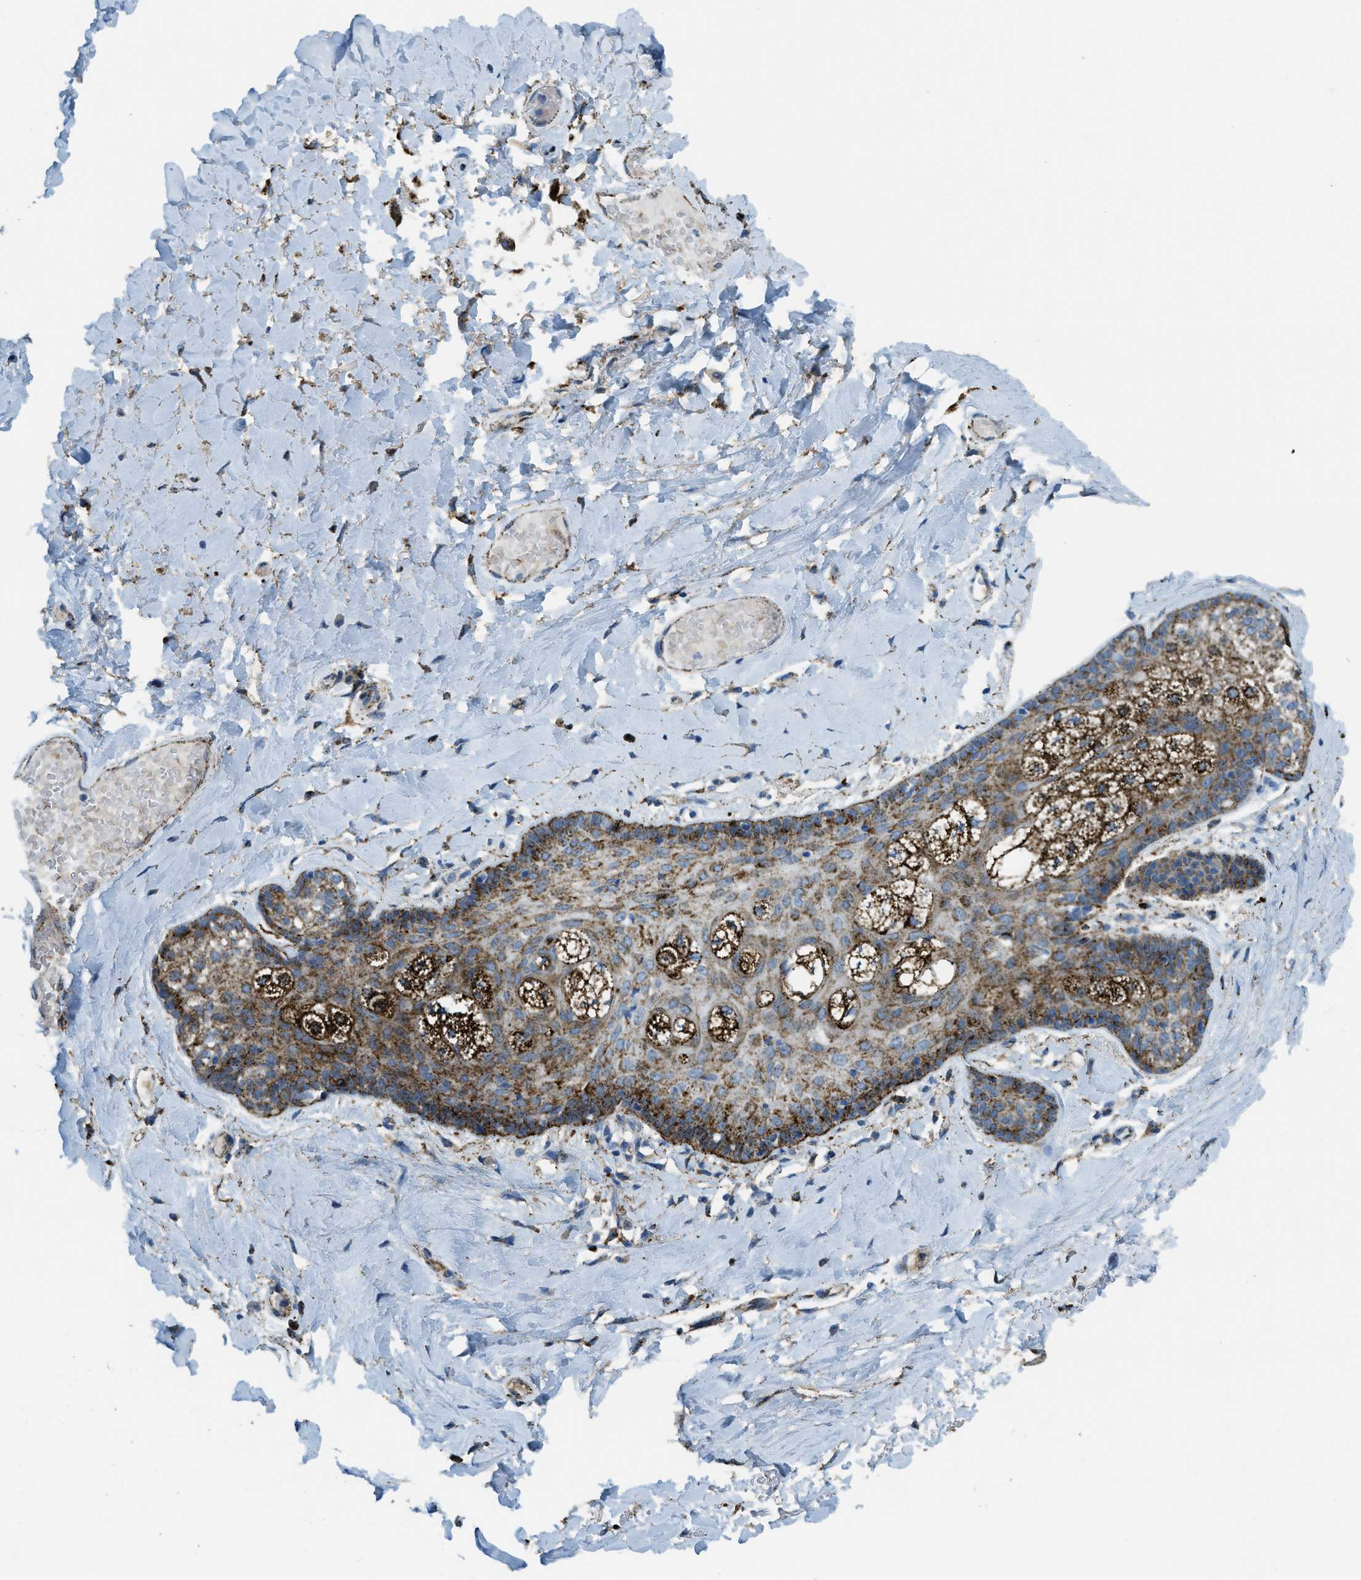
{"staining": {"intensity": "strong", "quantity": "25%-75%", "location": "cytoplasmic/membranous"}, "tissue": "skin", "cell_type": "Epidermal cells", "image_type": "normal", "snomed": [{"axis": "morphology", "description": "Normal tissue, NOS"}, {"axis": "topography", "description": "Anal"}], "caption": "Immunohistochemistry (IHC) (DAB (3,3'-diaminobenzidine)) staining of unremarkable skin demonstrates strong cytoplasmic/membranous protein expression in approximately 25%-75% of epidermal cells. The staining was performed using DAB to visualize the protein expression in brown, while the nuclei were stained in blue with hematoxylin (Magnification: 20x).", "gene": "SCARB2", "patient": {"sex": "male", "age": 69}}